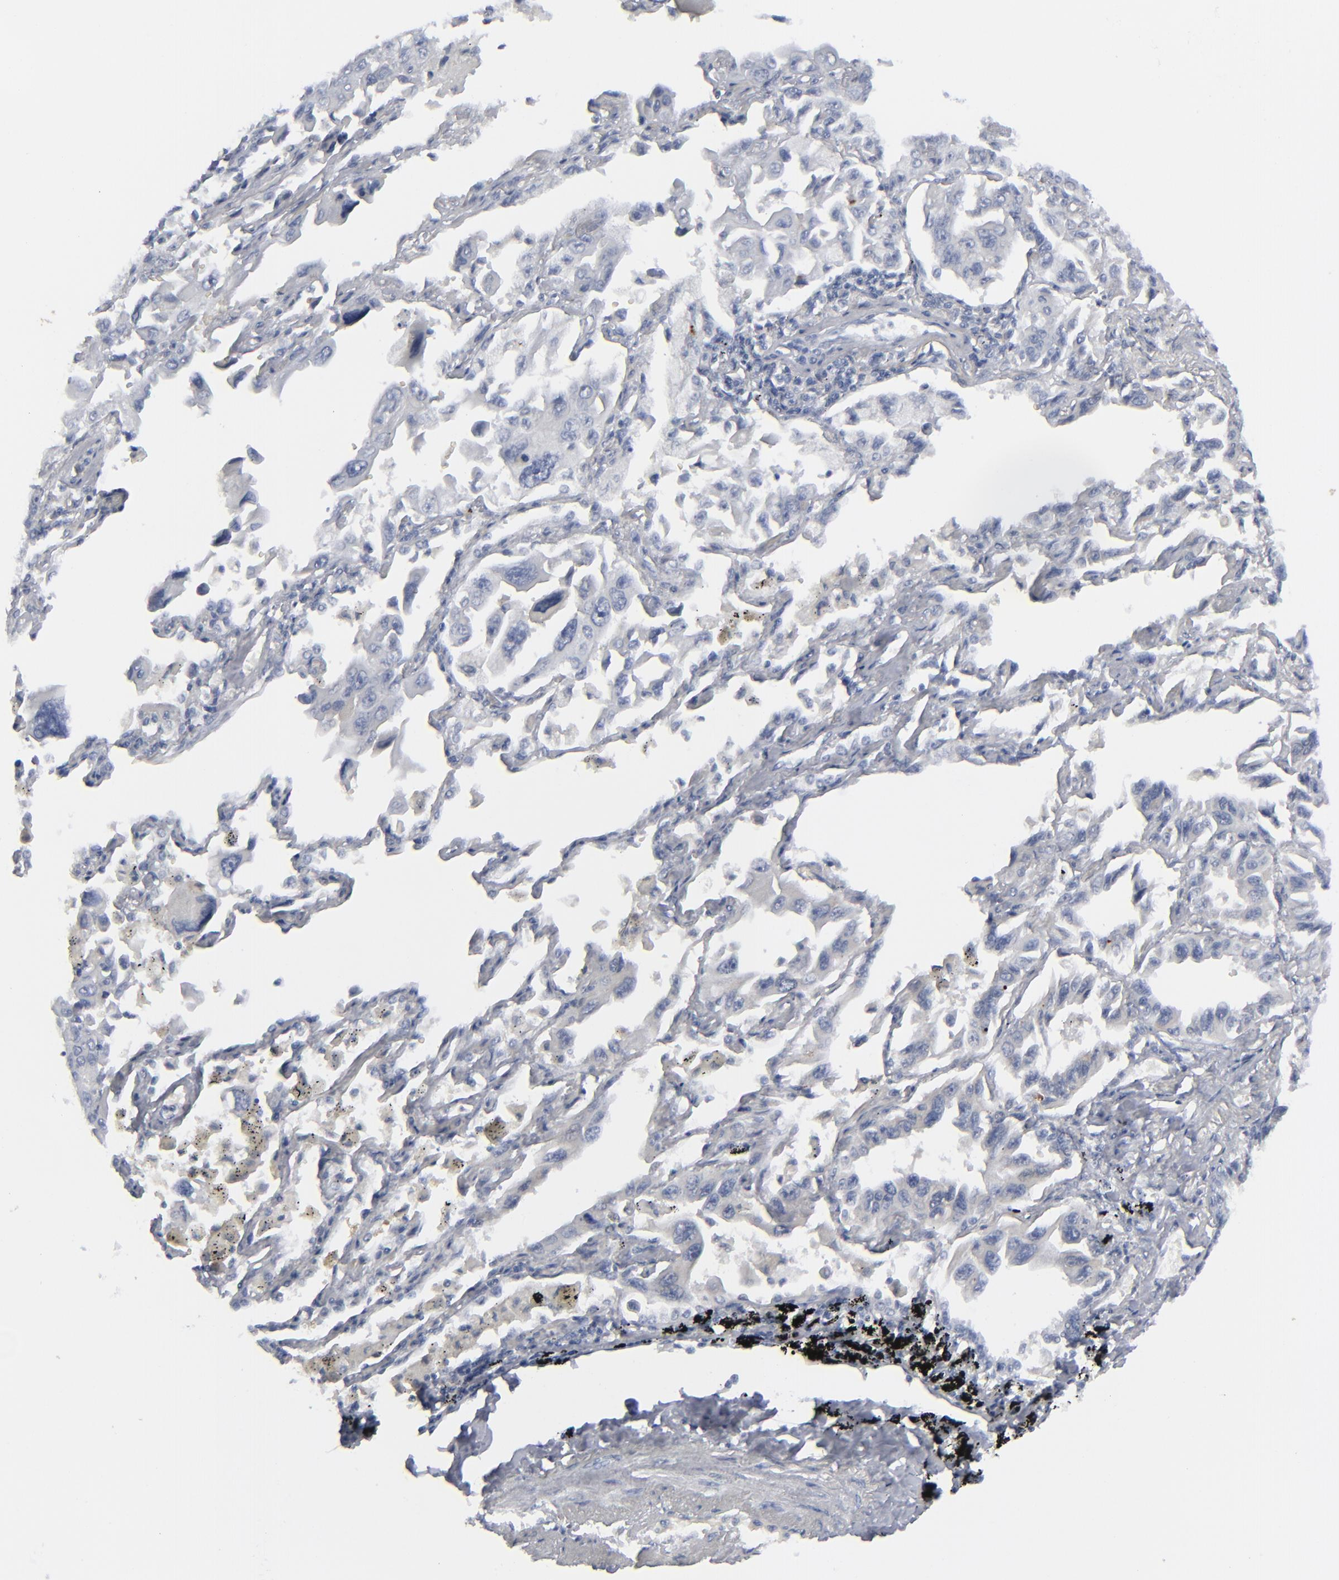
{"staining": {"intensity": "negative", "quantity": "none", "location": "none"}, "tissue": "lung cancer", "cell_type": "Tumor cells", "image_type": "cancer", "snomed": [{"axis": "morphology", "description": "Adenocarcinoma, NOS"}, {"axis": "topography", "description": "Lung"}], "caption": "High power microscopy micrograph of an immunohistochemistry (IHC) histopathology image of lung cancer (adenocarcinoma), revealing no significant positivity in tumor cells.", "gene": "MSLN", "patient": {"sex": "male", "age": 64}}